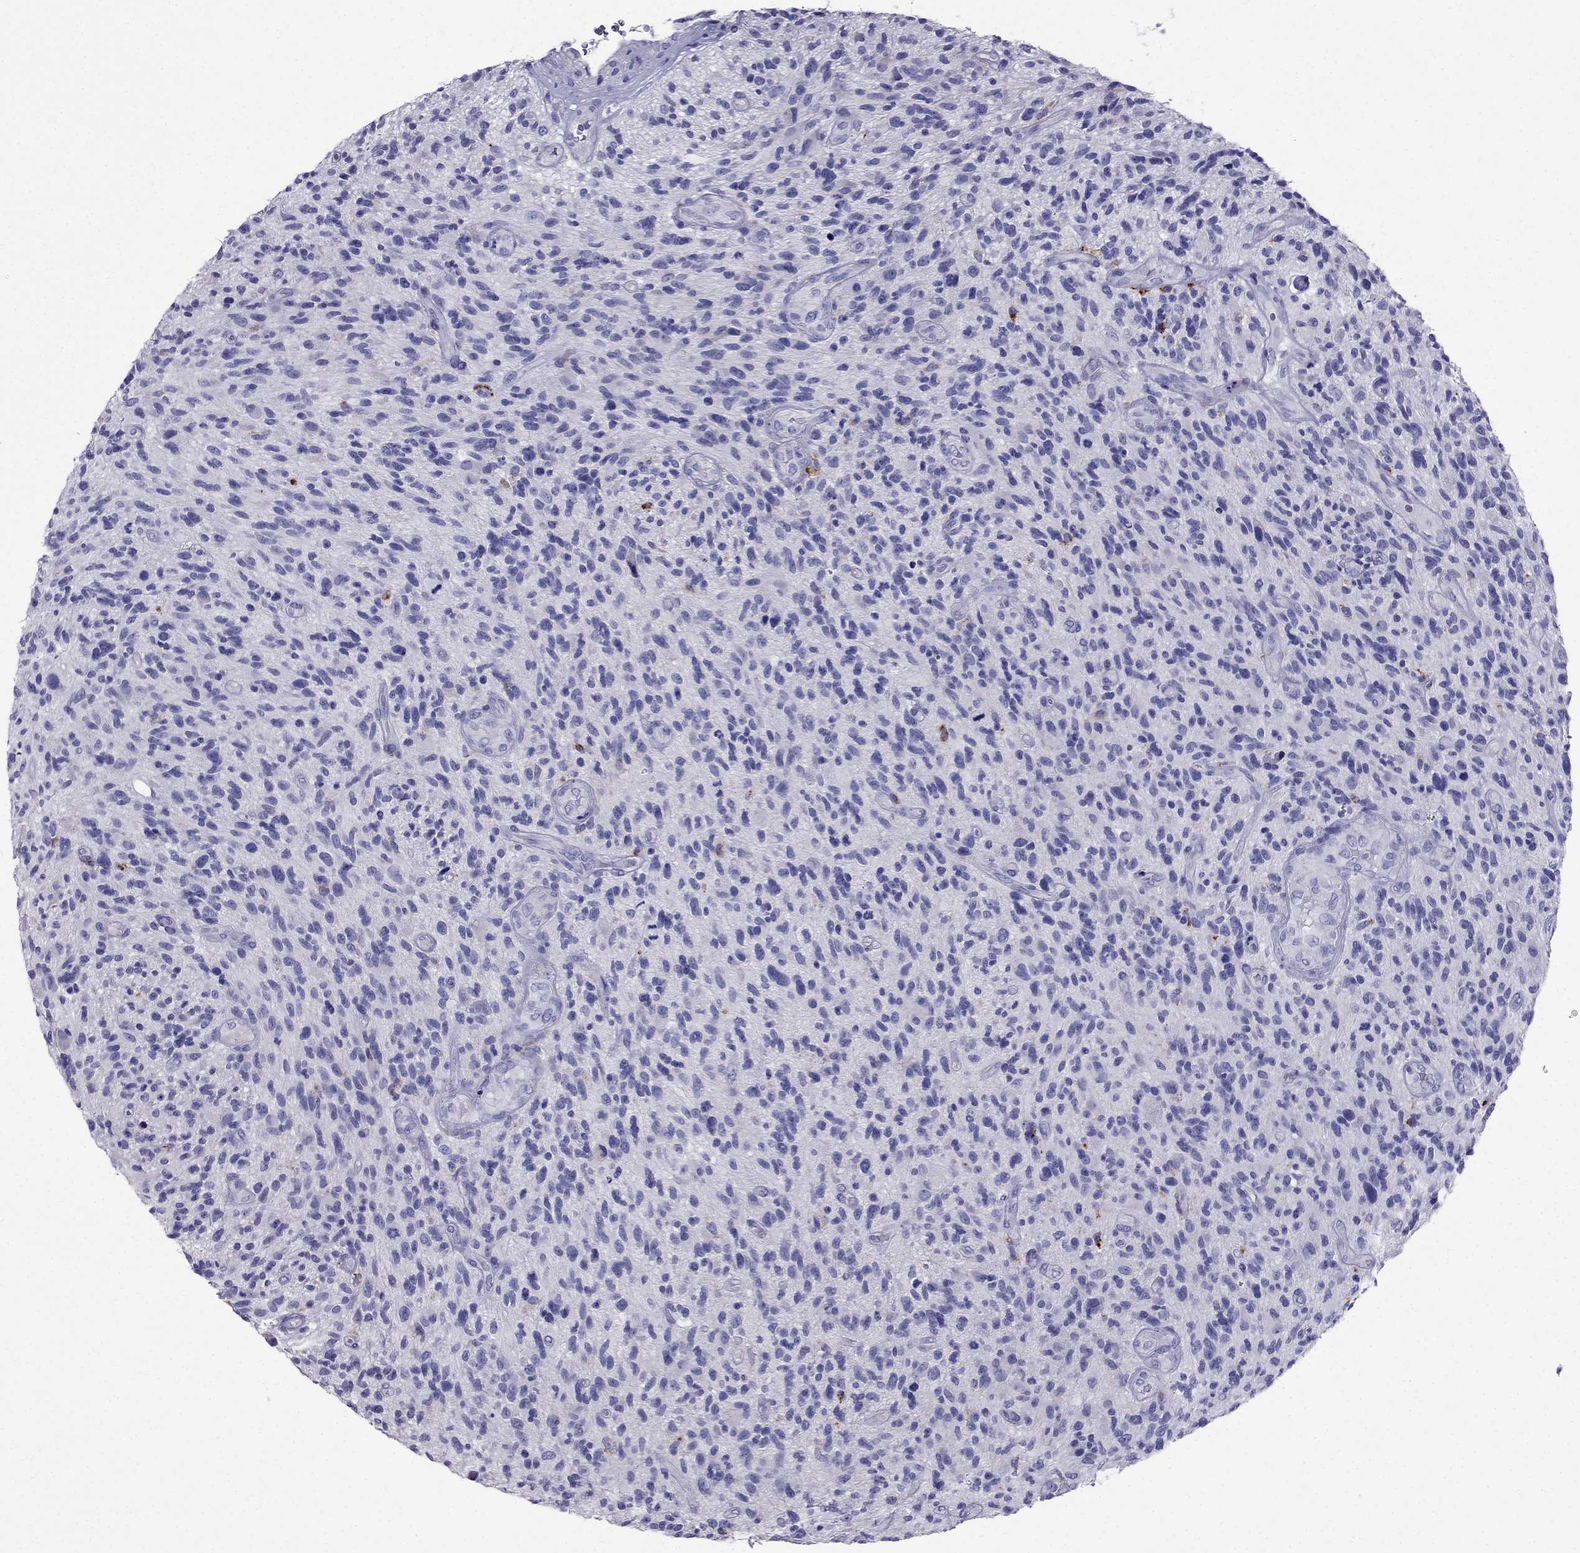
{"staining": {"intensity": "negative", "quantity": "none", "location": "none"}, "tissue": "glioma", "cell_type": "Tumor cells", "image_type": "cancer", "snomed": [{"axis": "morphology", "description": "Glioma, malignant, High grade"}, {"axis": "topography", "description": "Brain"}], "caption": "The immunohistochemistry (IHC) histopathology image has no significant expression in tumor cells of glioma tissue.", "gene": "PTH", "patient": {"sex": "male", "age": 47}}